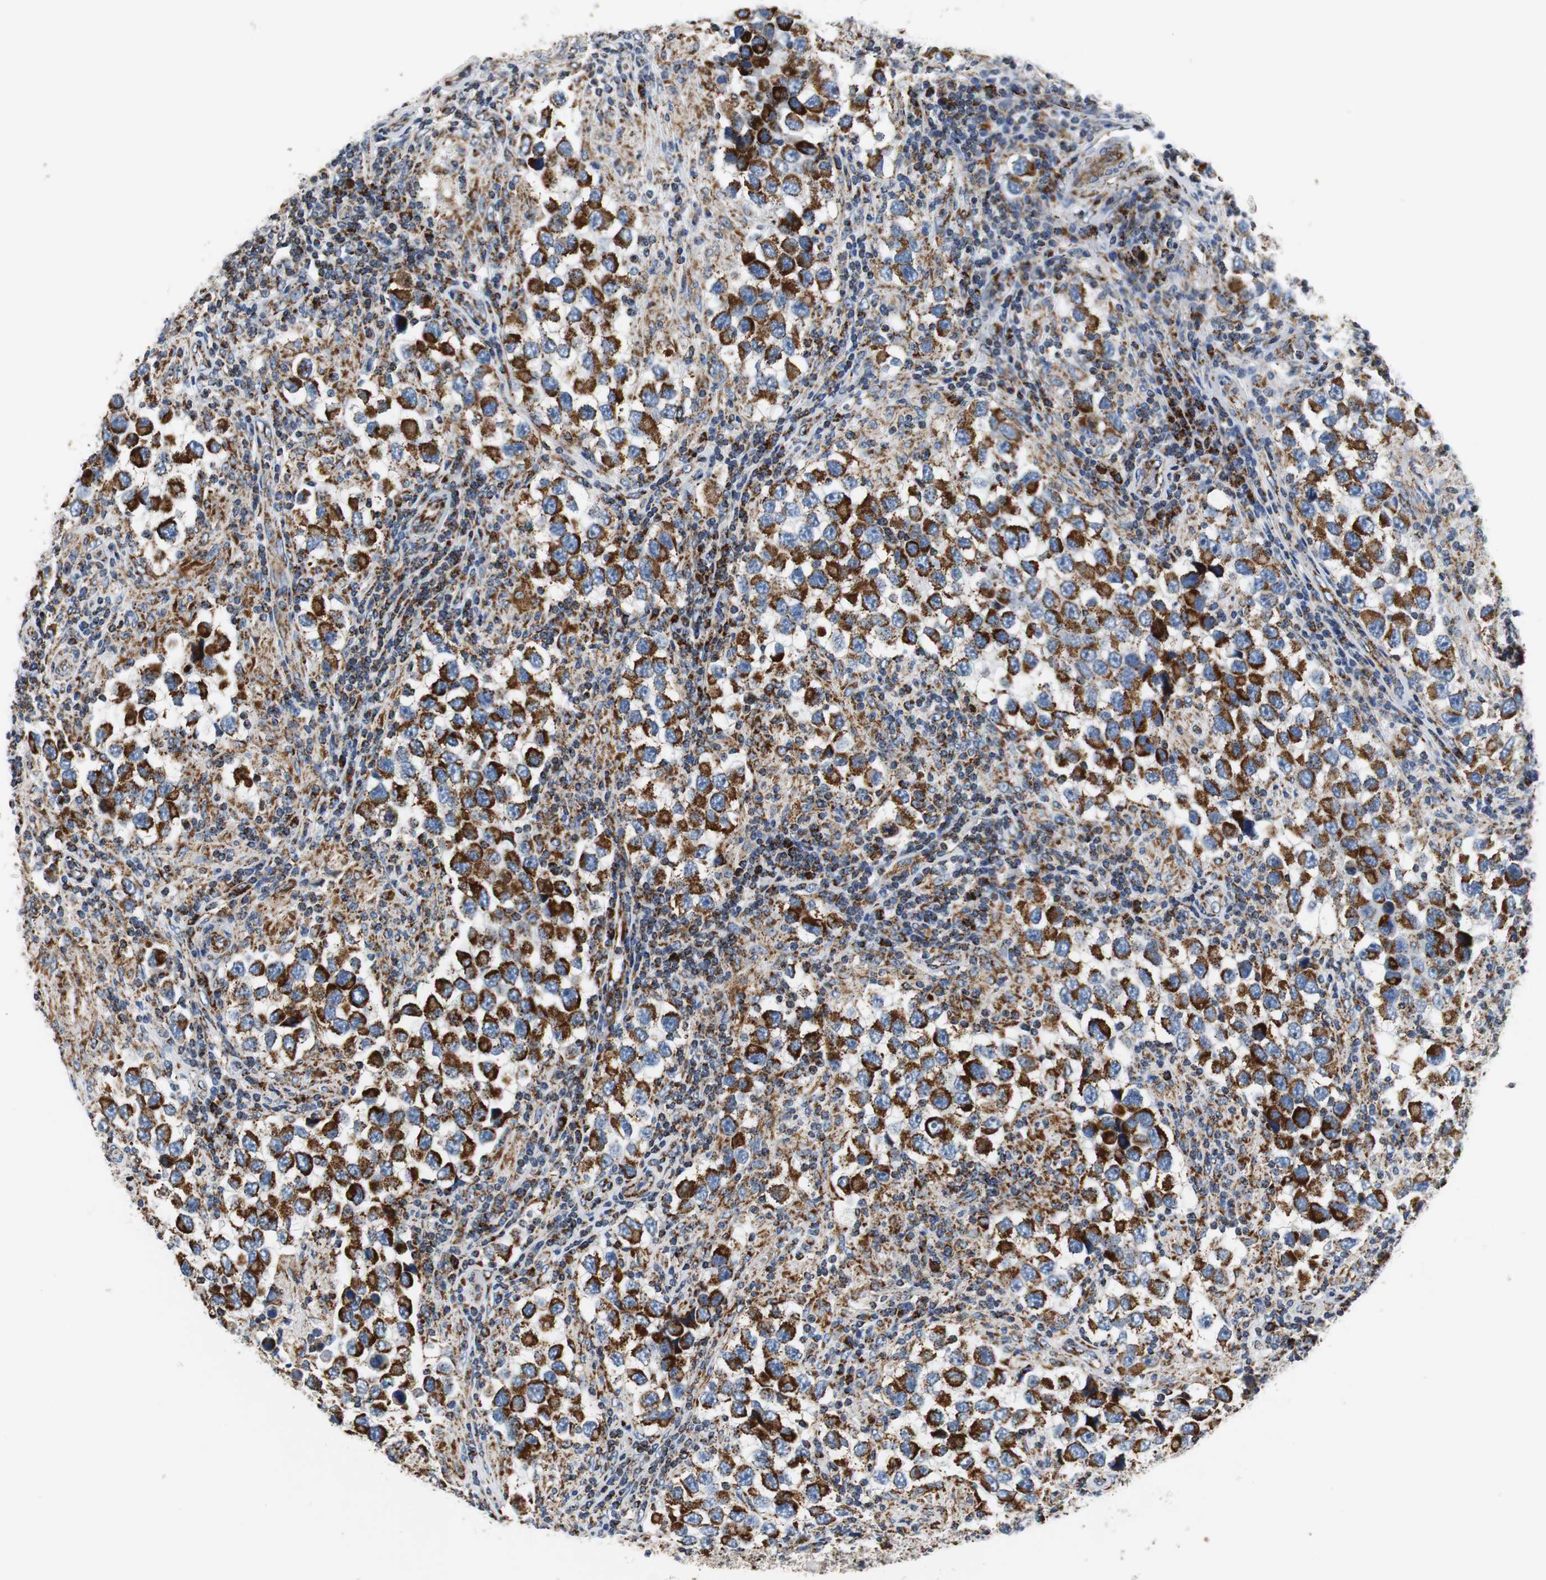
{"staining": {"intensity": "strong", "quantity": ">75%", "location": "cytoplasmic/membranous"}, "tissue": "testis cancer", "cell_type": "Tumor cells", "image_type": "cancer", "snomed": [{"axis": "morphology", "description": "Carcinoma, Embryonal, NOS"}, {"axis": "topography", "description": "Testis"}], "caption": "This image shows IHC staining of testis cancer (embryonal carcinoma), with high strong cytoplasmic/membranous staining in about >75% of tumor cells.", "gene": "C1QTNF7", "patient": {"sex": "male", "age": 21}}